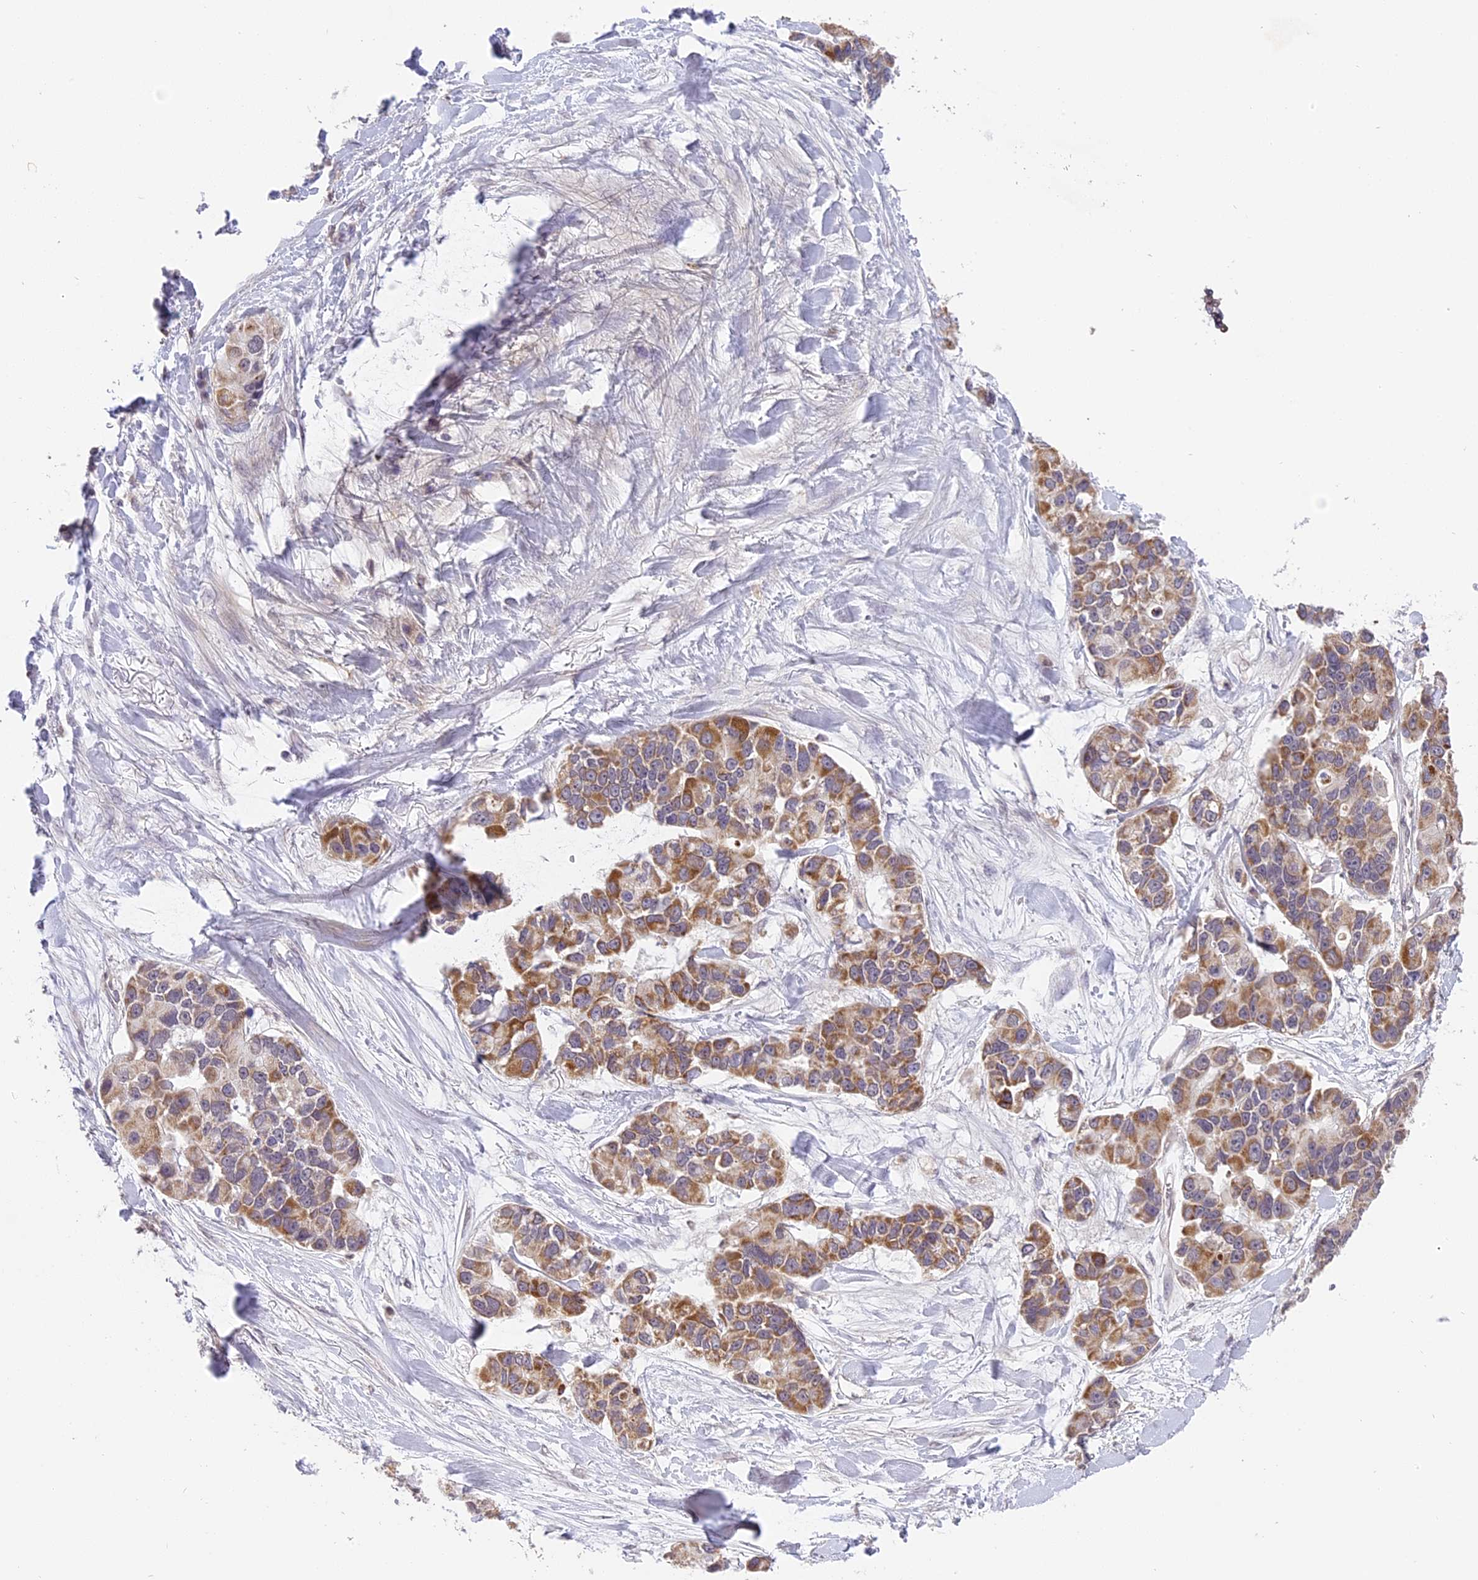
{"staining": {"intensity": "moderate", "quantity": "25%-75%", "location": "cytoplasmic/membranous"}, "tissue": "lung cancer", "cell_type": "Tumor cells", "image_type": "cancer", "snomed": [{"axis": "morphology", "description": "Adenocarcinoma, NOS"}, {"axis": "topography", "description": "Lung"}], "caption": "This image reveals lung adenocarcinoma stained with IHC to label a protein in brown. The cytoplasmic/membranous of tumor cells show moderate positivity for the protein. Nuclei are counter-stained blue.", "gene": "ERG28", "patient": {"sex": "female", "age": 54}}